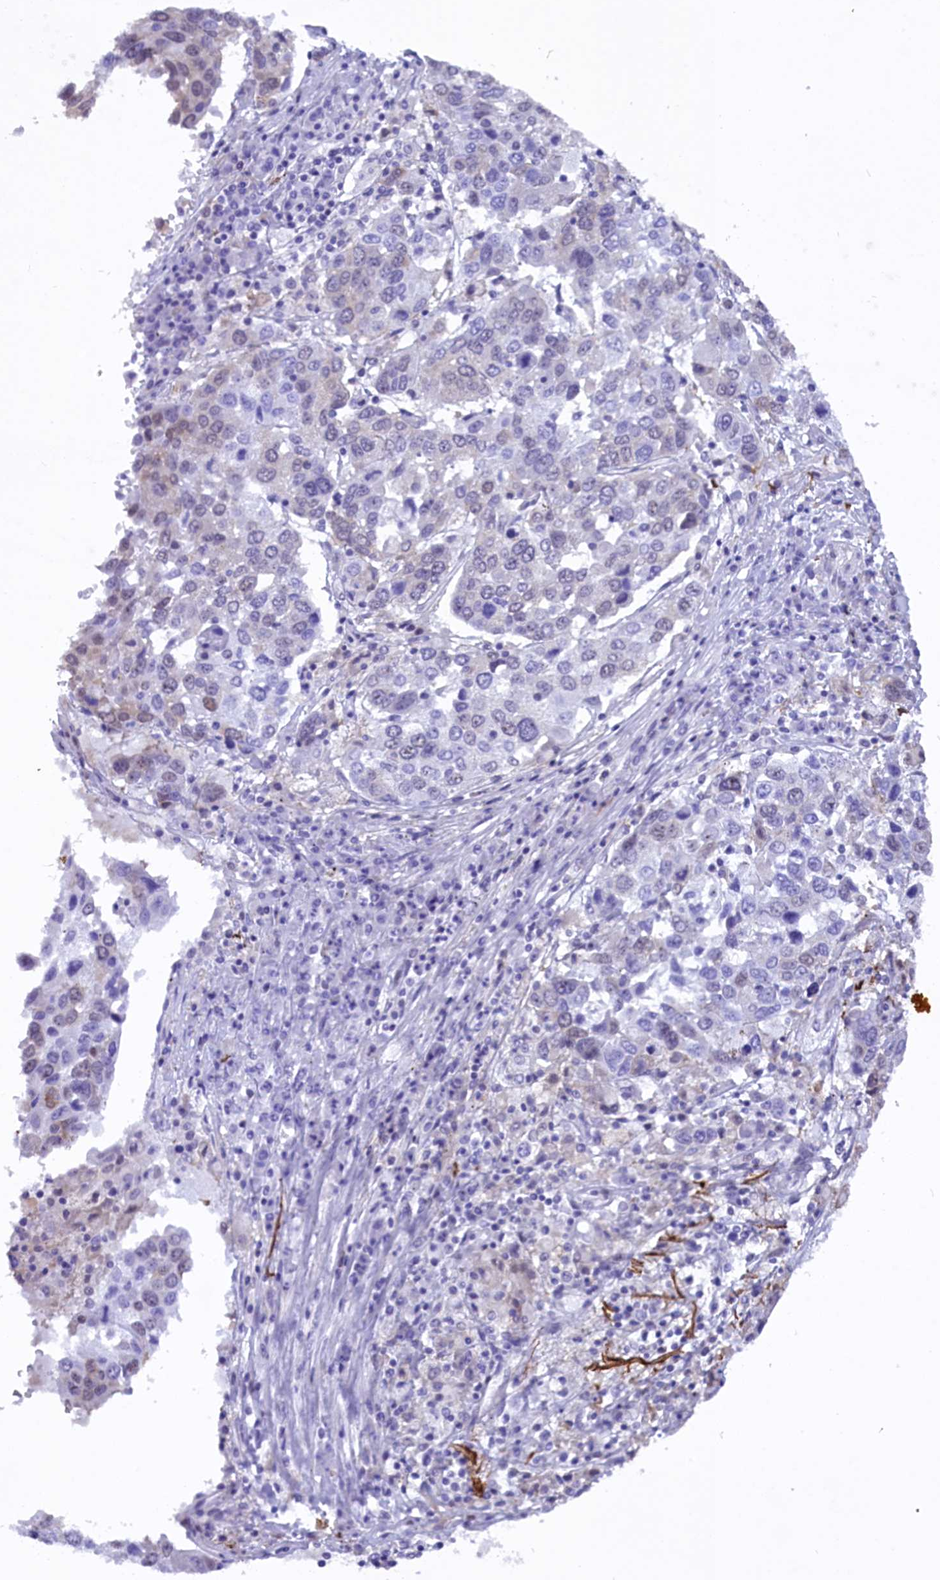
{"staining": {"intensity": "negative", "quantity": "none", "location": "none"}, "tissue": "lung cancer", "cell_type": "Tumor cells", "image_type": "cancer", "snomed": [{"axis": "morphology", "description": "Squamous cell carcinoma, NOS"}, {"axis": "topography", "description": "Lung"}], "caption": "Tumor cells show no significant protein positivity in lung cancer.", "gene": "RPS6KB1", "patient": {"sex": "male", "age": 65}}